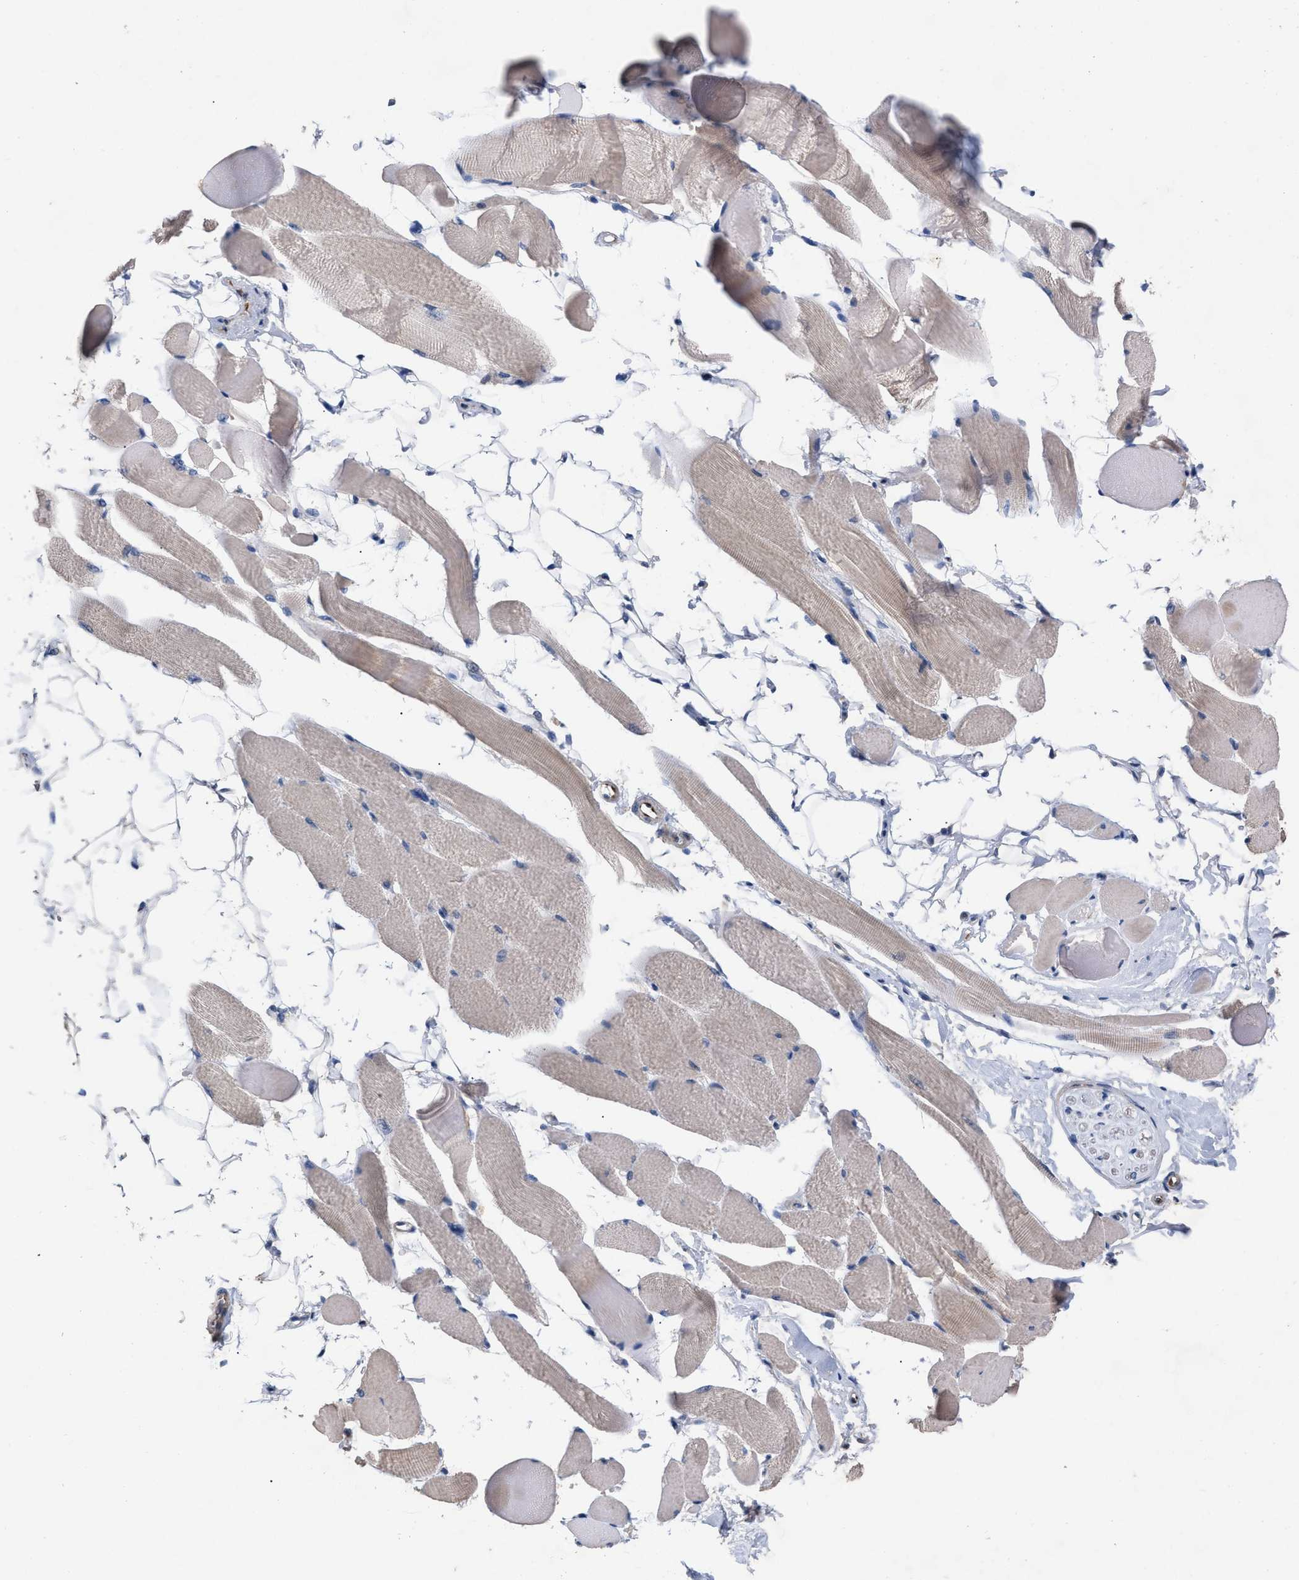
{"staining": {"intensity": "weak", "quantity": "25%-75%", "location": "cytoplasmic/membranous"}, "tissue": "skeletal muscle", "cell_type": "Myocytes", "image_type": "normal", "snomed": [{"axis": "morphology", "description": "Normal tissue, NOS"}, {"axis": "topography", "description": "Skeletal muscle"}, {"axis": "topography", "description": "Peripheral nerve tissue"}], "caption": "Protein expression analysis of normal skeletal muscle reveals weak cytoplasmic/membranous positivity in about 25%-75% of myocytes. (IHC, brightfield microscopy, high magnification).", "gene": "TMEM131", "patient": {"sex": "female", "age": 84}}